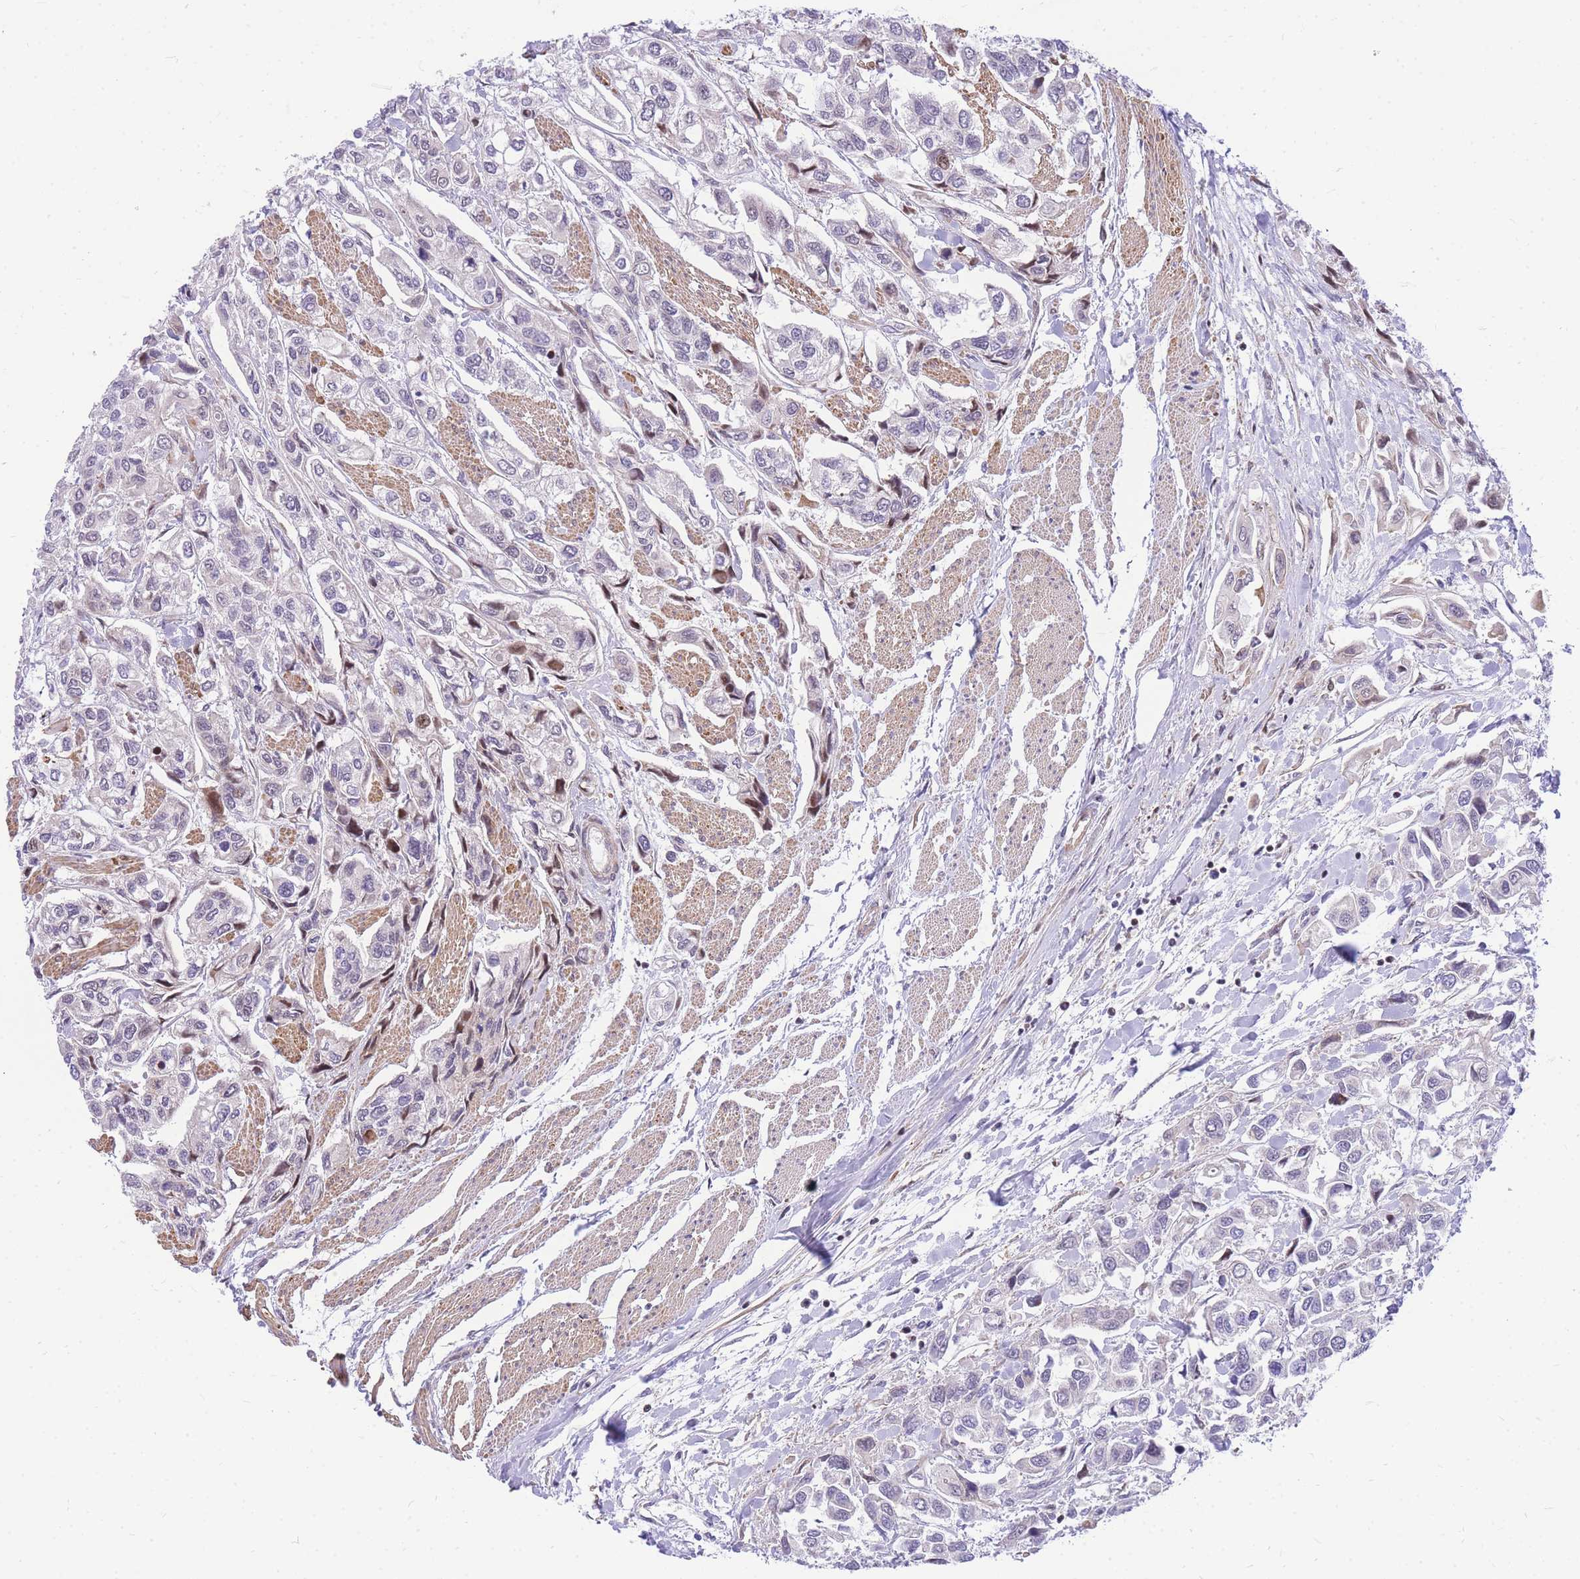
{"staining": {"intensity": "weak", "quantity": "<25%", "location": "nuclear"}, "tissue": "urothelial cancer", "cell_type": "Tumor cells", "image_type": "cancer", "snomed": [{"axis": "morphology", "description": "Urothelial carcinoma, High grade"}, {"axis": "topography", "description": "Urinary bladder"}], "caption": "The histopathology image demonstrates no significant positivity in tumor cells of urothelial carcinoma (high-grade). (DAB immunohistochemistry, high magnification).", "gene": "S100PBP", "patient": {"sex": "male", "age": 67}}